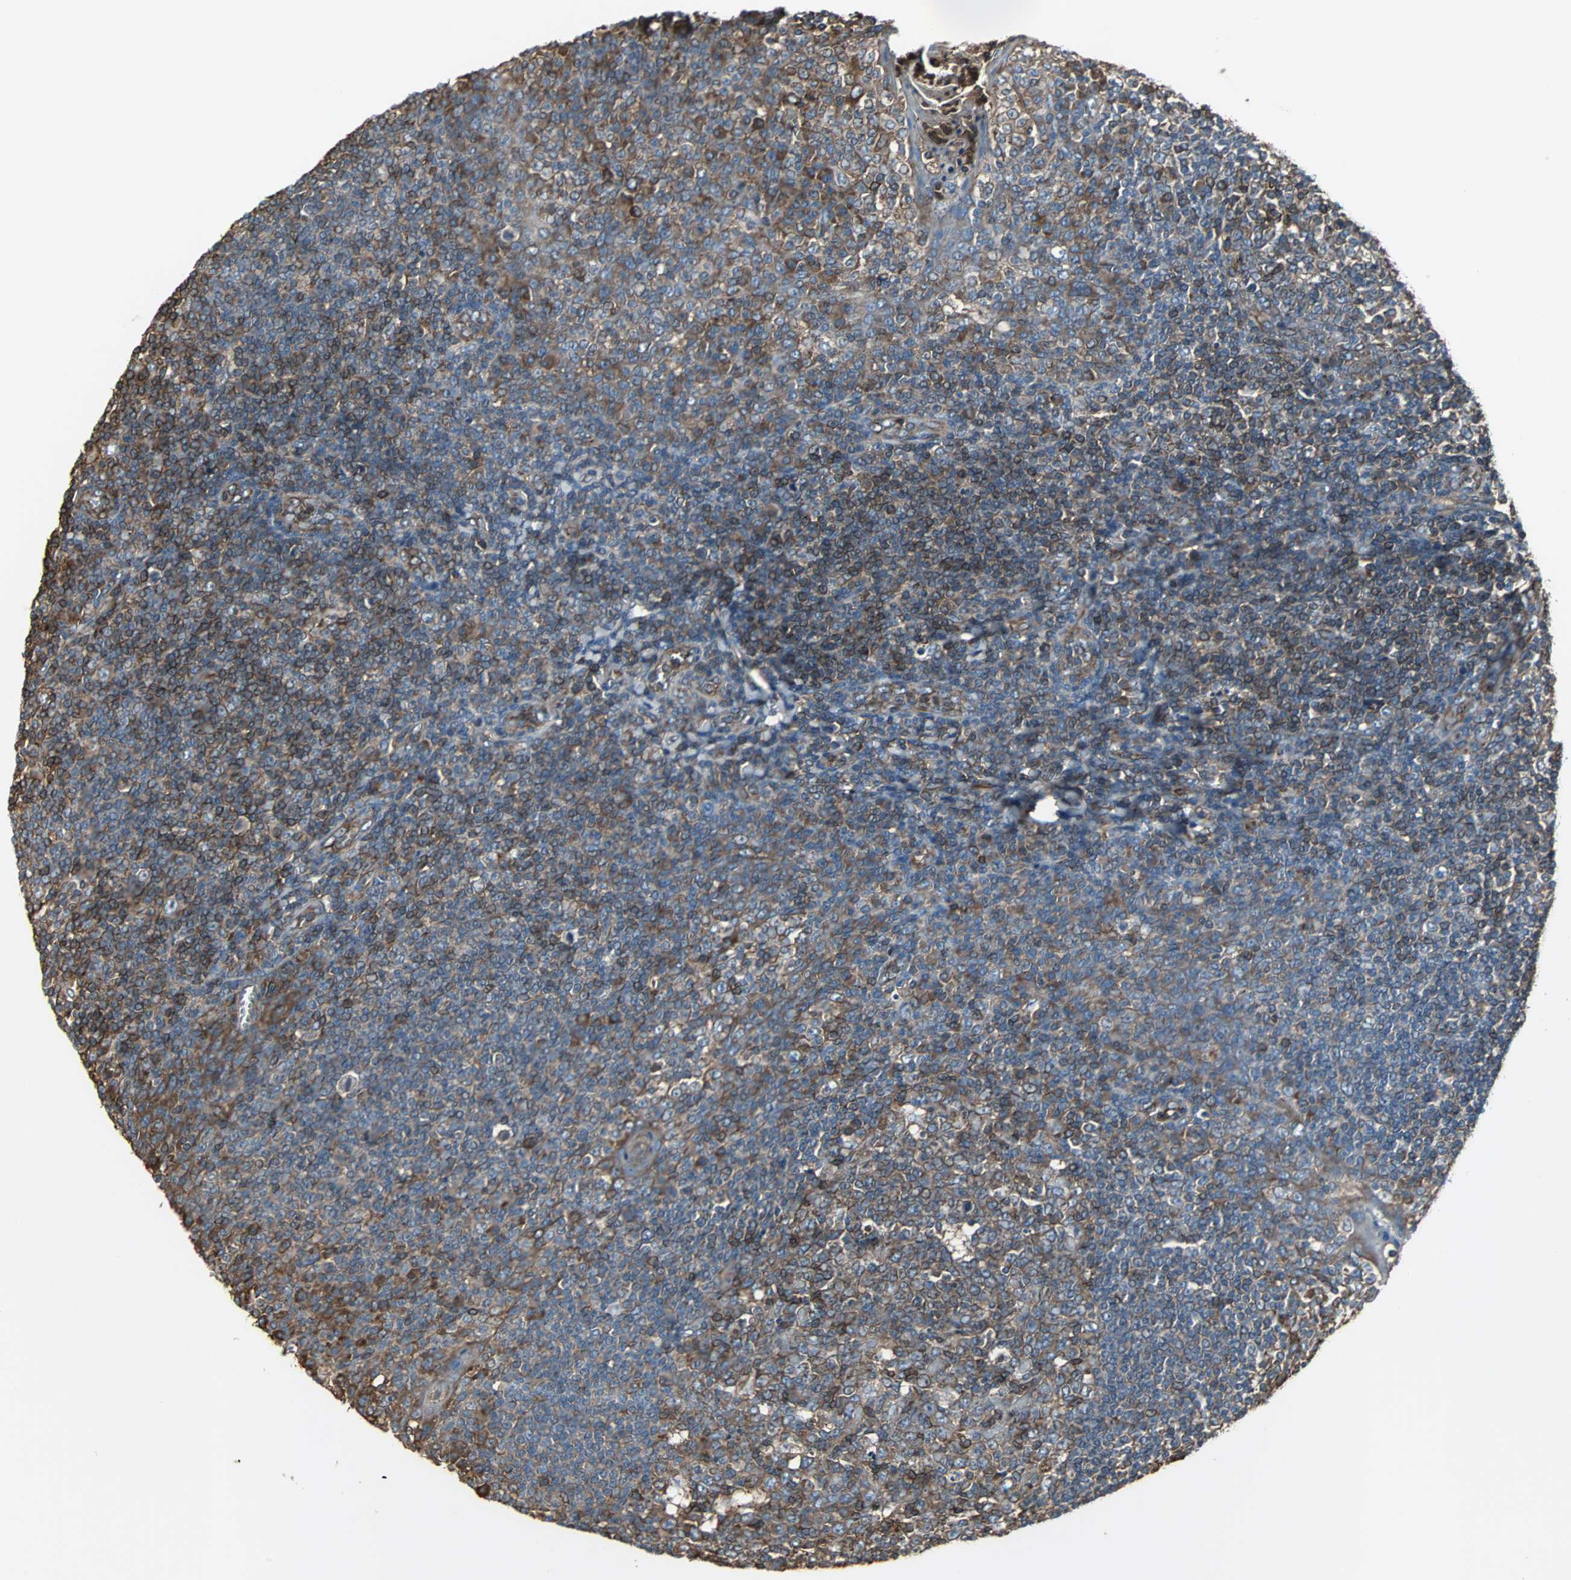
{"staining": {"intensity": "moderate", "quantity": ">75%", "location": "cytoplasmic/membranous"}, "tissue": "tonsil", "cell_type": "Germinal center cells", "image_type": "normal", "snomed": [{"axis": "morphology", "description": "Normal tissue, NOS"}, {"axis": "topography", "description": "Tonsil"}], "caption": "A medium amount of moderate cytoplasmic/membranous expression is present in approximately >75% of germinal center cells in unremarkable tonsil. Using DAB (brown) and hematoxylin (blue) stains, captured at high magnification using brightfield microscopy.", "gene": "ACTN1", "patient": {"sex": "male", "age": 31}}